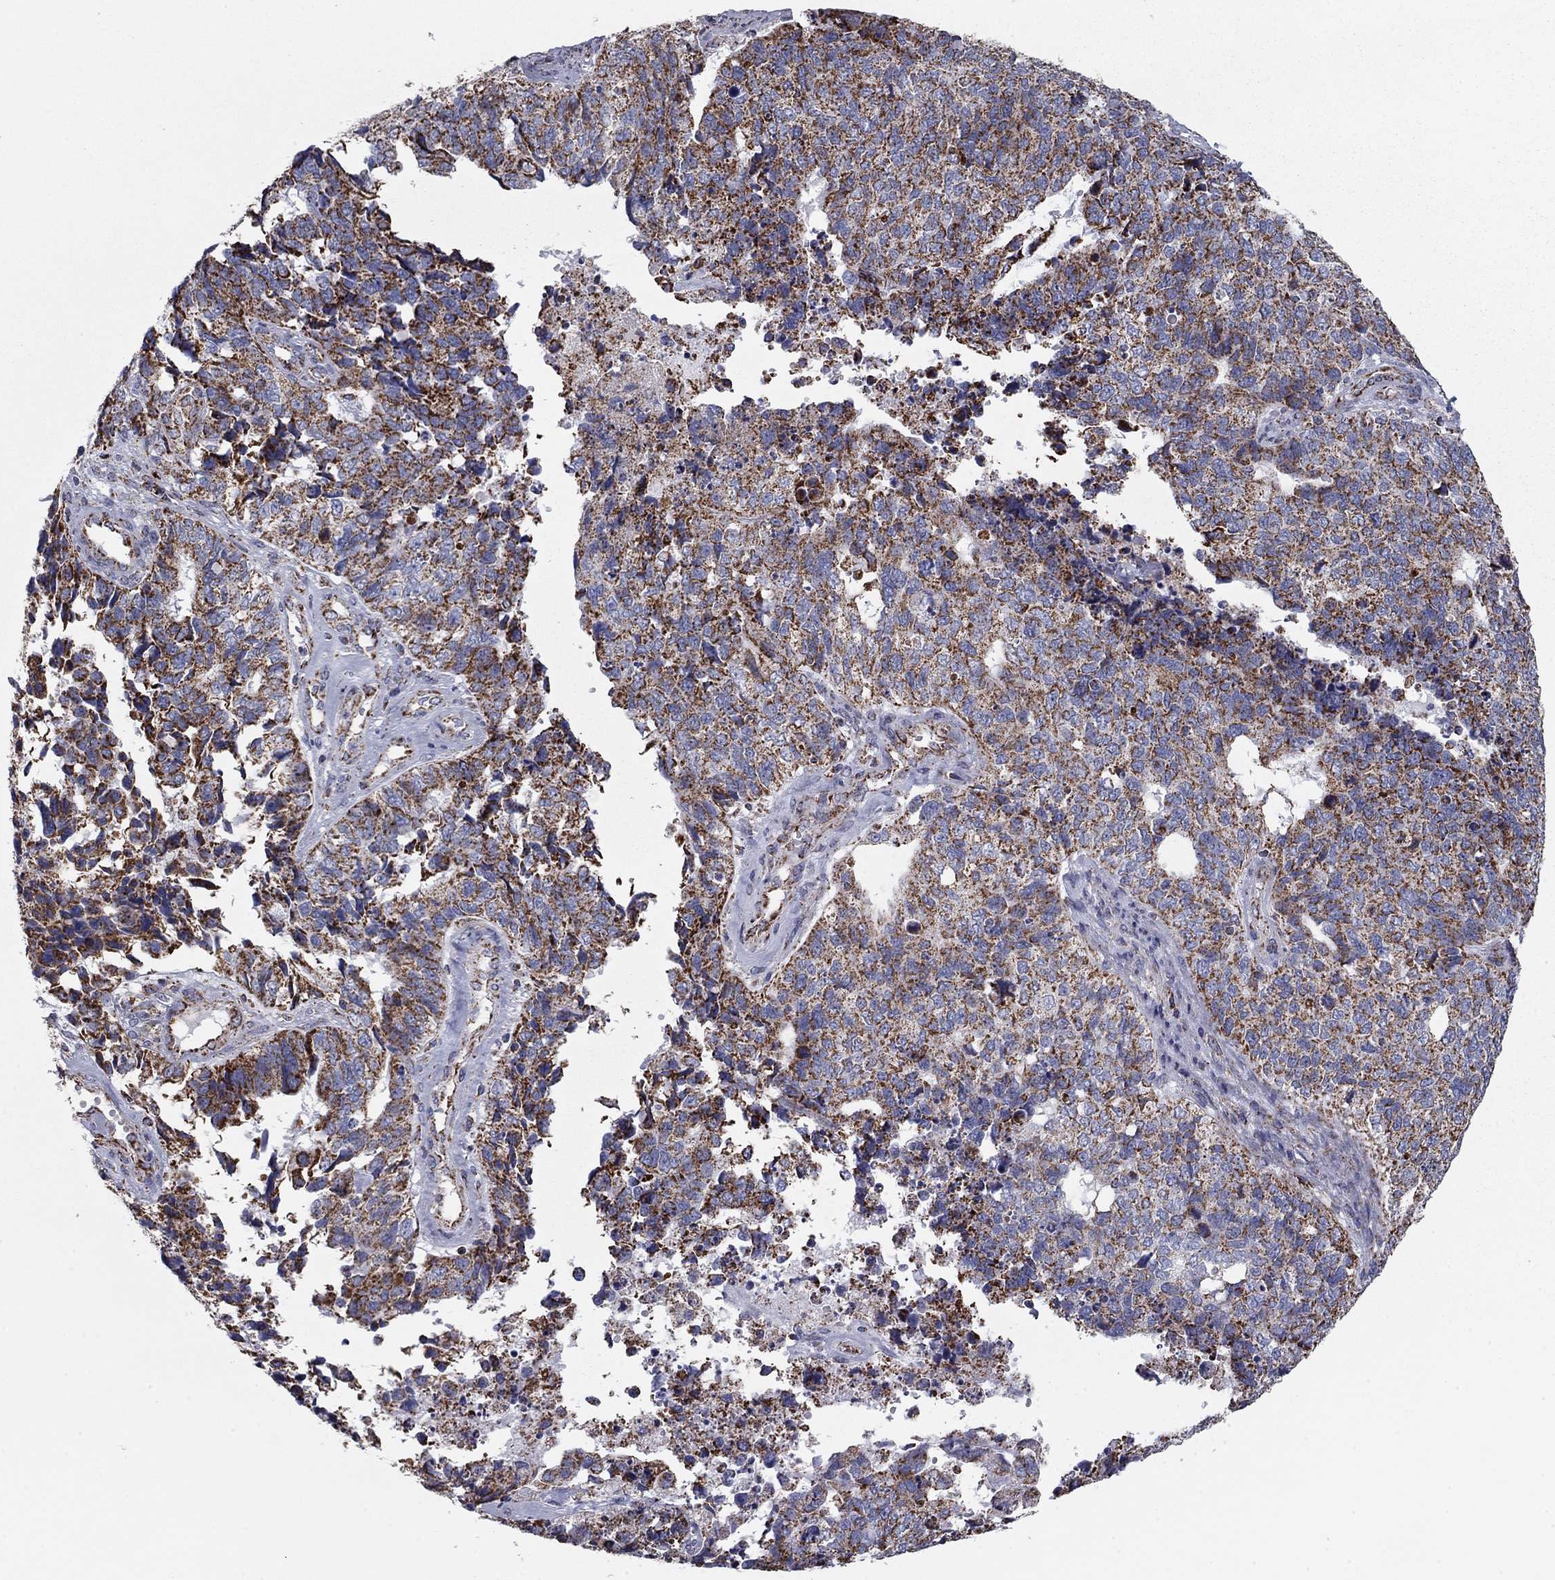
{"staining": {"intensity": "strong", "quantity": "25%-75%", "location": "cytoplasmic/membranous"}, "tissue": "cervical cancer", "cell_type": "Tumor cells", "image_type": "cancer", "snomed": [{"axis": "morphology", "description": "Squamous cell carcinoma, NOS"}, {"axis": "topography", "description": "Cervix"}], "caption": "Cervical cancer (squamous cell carcinoma) tissue exhibits strong cytoplasmic/membranous staining in about 25%-75% of tumor cells, visualized by immunohistochemistry.", "gene": "NDUFV1", "patient": {"sex": "female", "age": 63}}